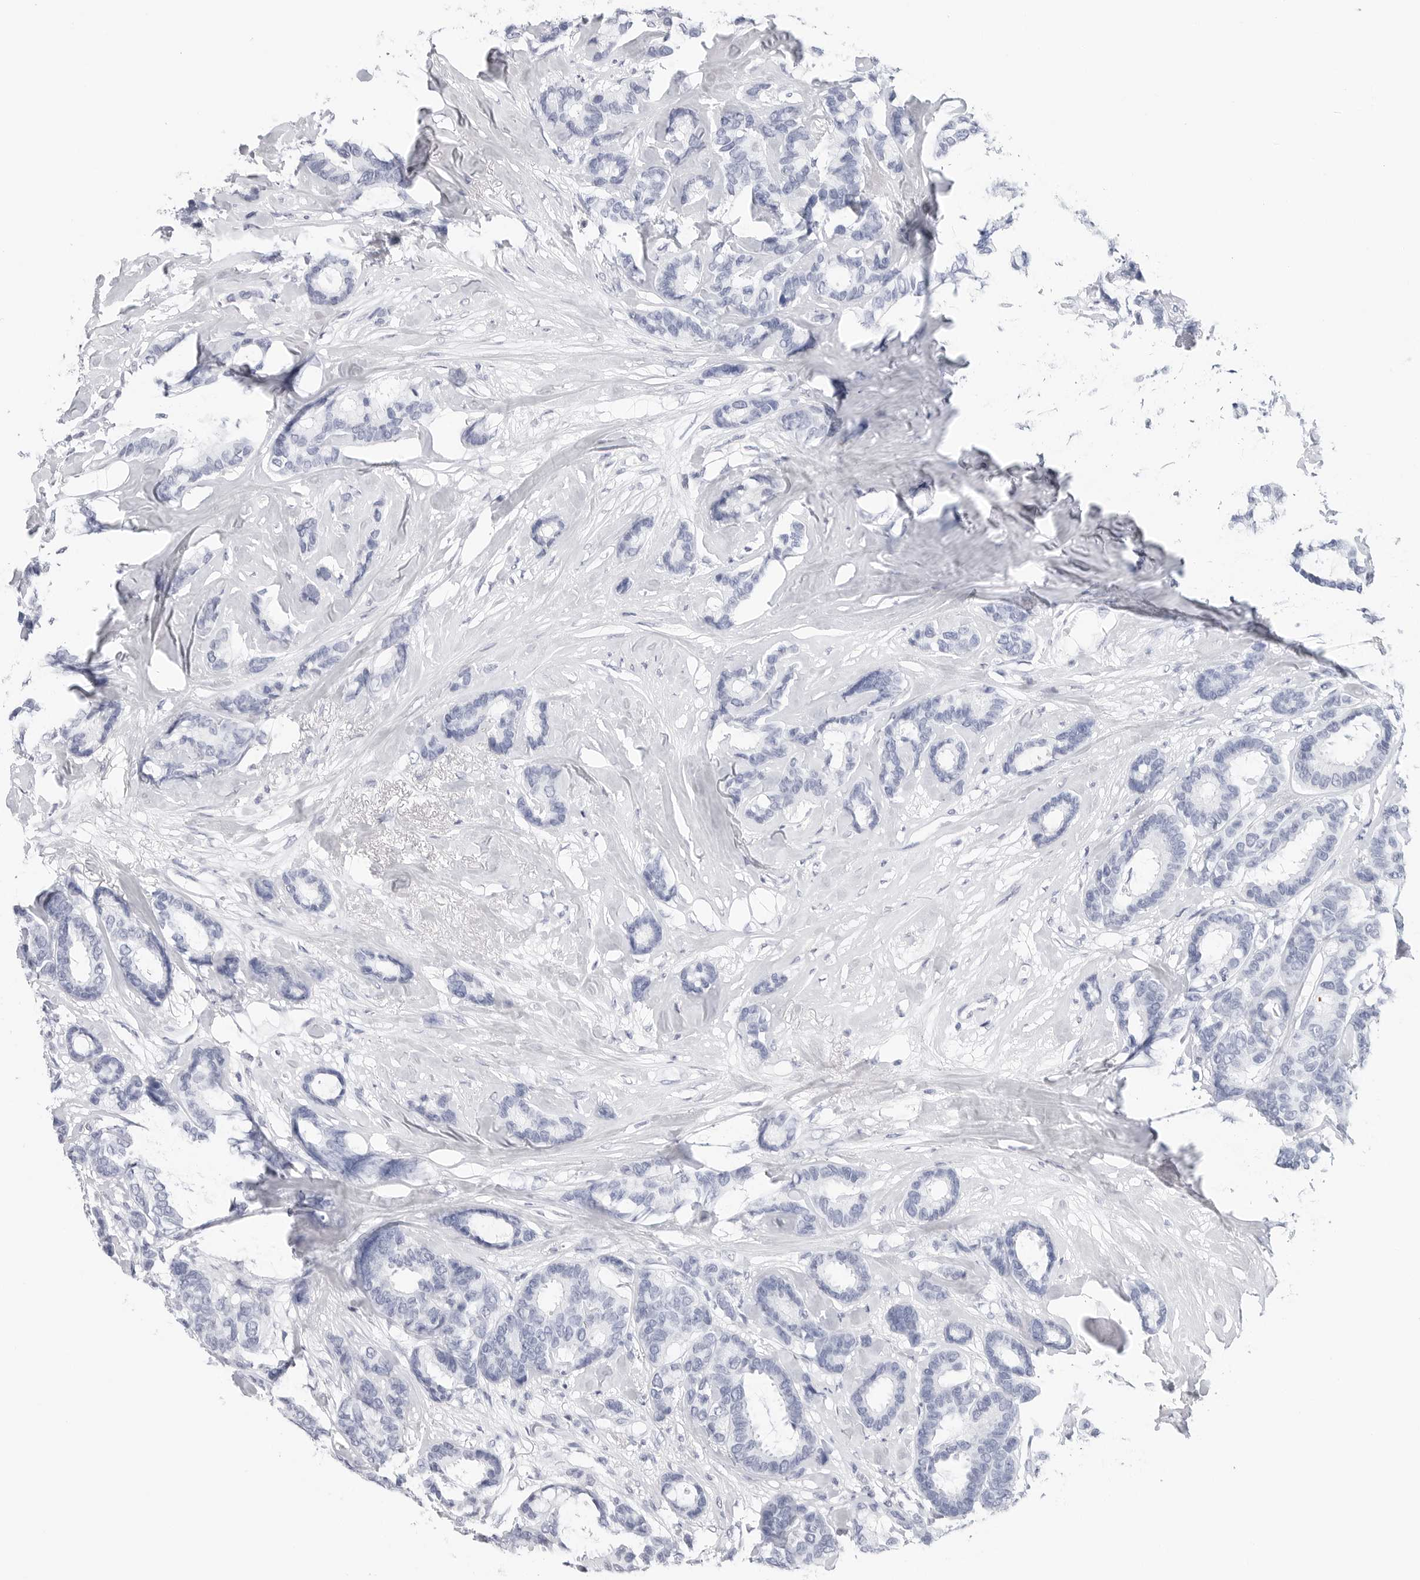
{"staining": {"intensity": "negative", "quantity": "none", "location": "none"}, "tissue": "breast cancer", "cell_type": "Tumor cells", "image_type": "cancer", "snomed": [{"axis": "morphology", "description": "Duct carcinoma"}, {"axis": "topography", "description": "Breast"}], "caption": "There is no significant expression in tumor cells of breast cancer. (Stains: DAB IHC with hematoxylin counter stain, Microscopy: brightfield microscopy at high magnification).", "gene": "SLC19A1", "patient": {"sex": "female", "age": 87}}